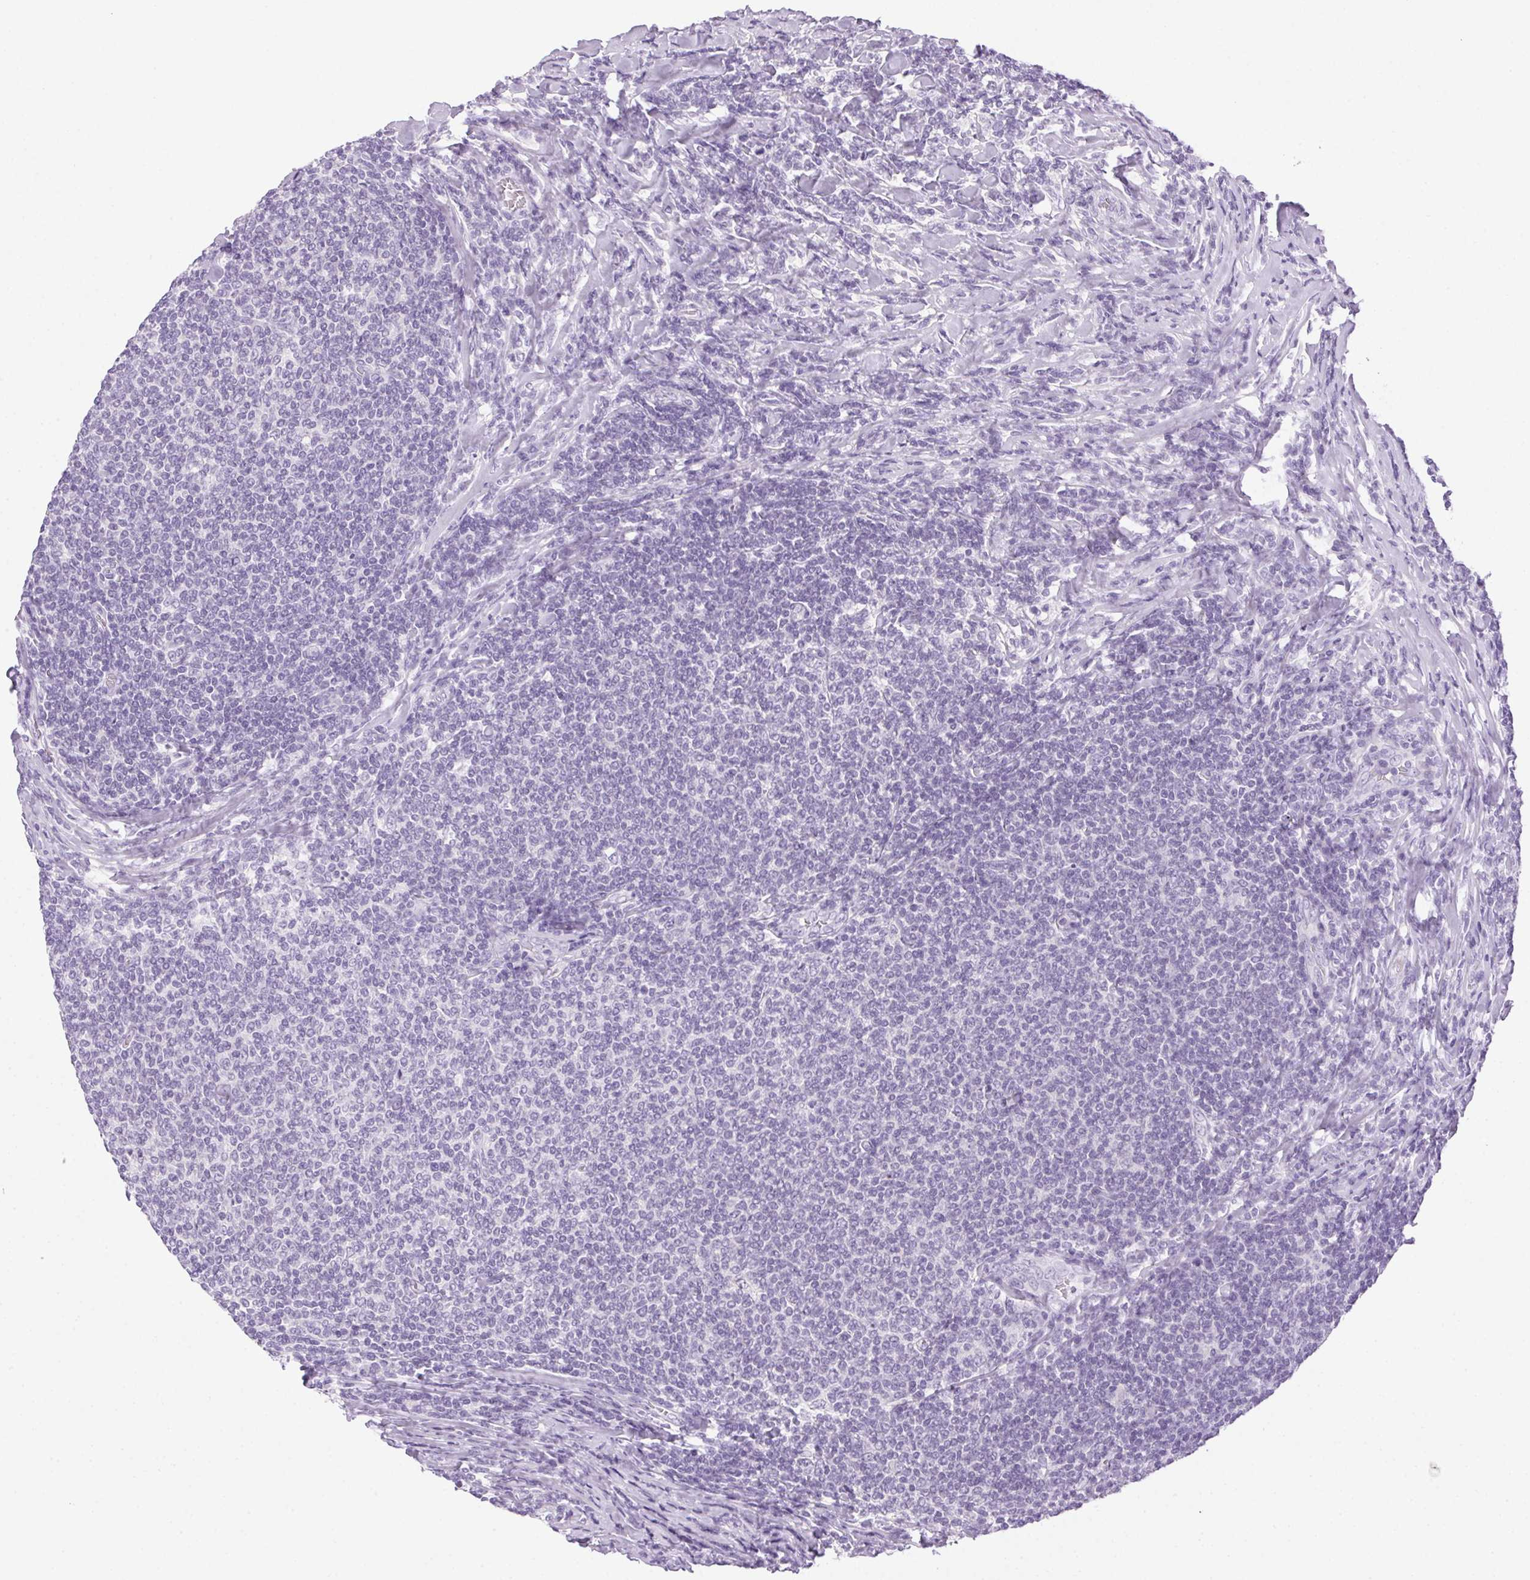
{"staining": {"intensity": "negative", "quantity": "none", "location": "none"}, "tissue": "lymphoma", "cell_type": "Tumor cells", "image_type": "cancer", "snomed": [{"axis": "morphology", "description": "Malignant lymphoma, non-Hodgkin's type, Low grade"}, {"axis": "topography", "description": "Lymph node"}], "caption": "This is an immunohistochemistry photomicrograph of human malignant lymphoma, non-Hodgkin's type (low-grade). There is no positivity in tumor cells.", "gene": "POPDC2", "patient": {"sex": "male", "age": 52}}